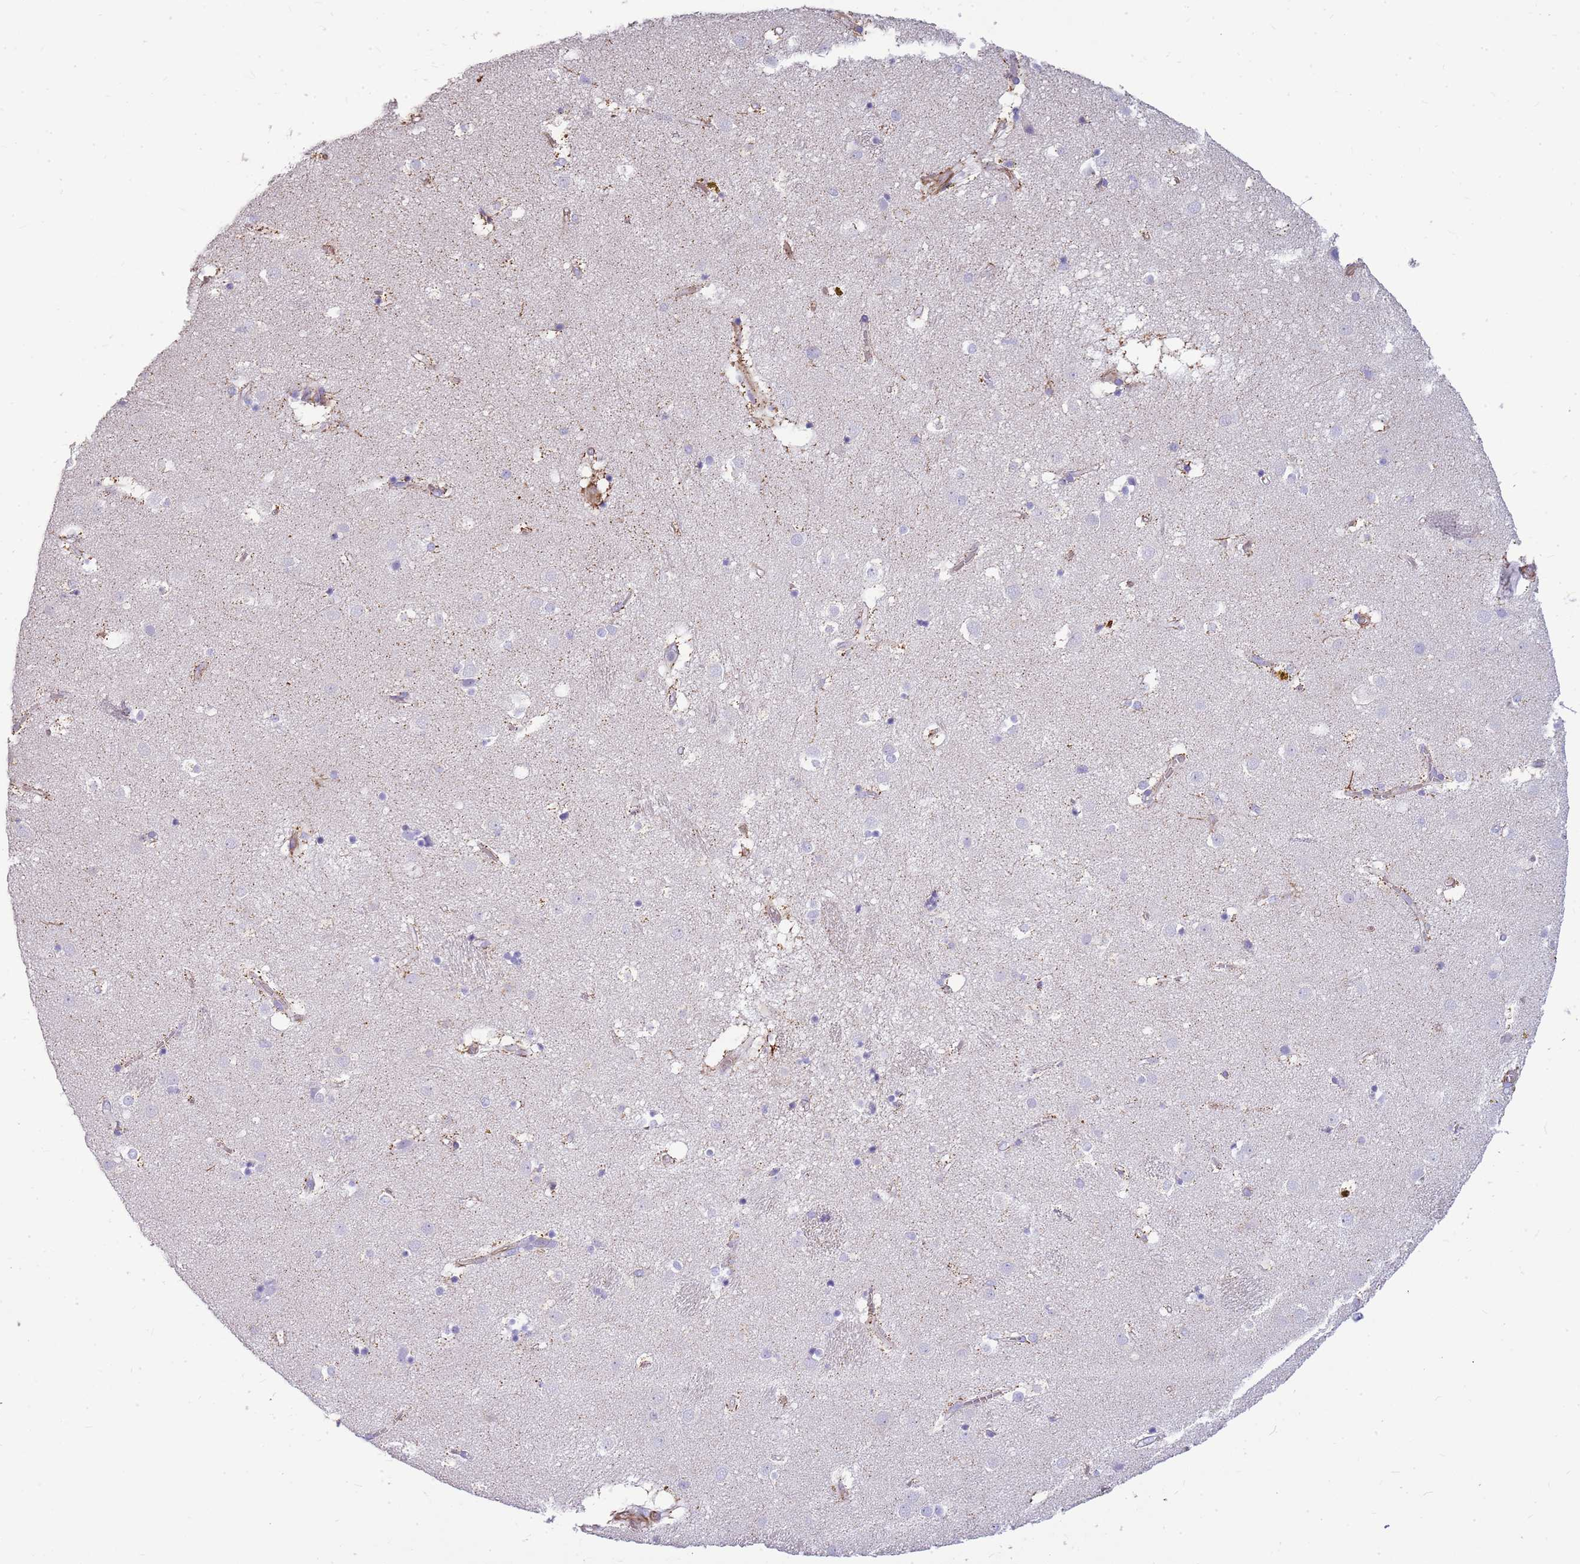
{"staining": {"intensity": "negative", "quantity": "none", "location": "none"}, "tissue": "caudate", "cell_type": "Glial cells", "image_type": "normal", "snomed": [{"axis": "morphology", "description": "Normal tissue, NOS"}, {"axis": "topography", "description": "Lateral ventricle wall"}], "caption": "Glial cells are negative for protein expression in benign human caudate.", "gene": "ZDHHC1", "patient": {"sex": "male", "age": 70}}